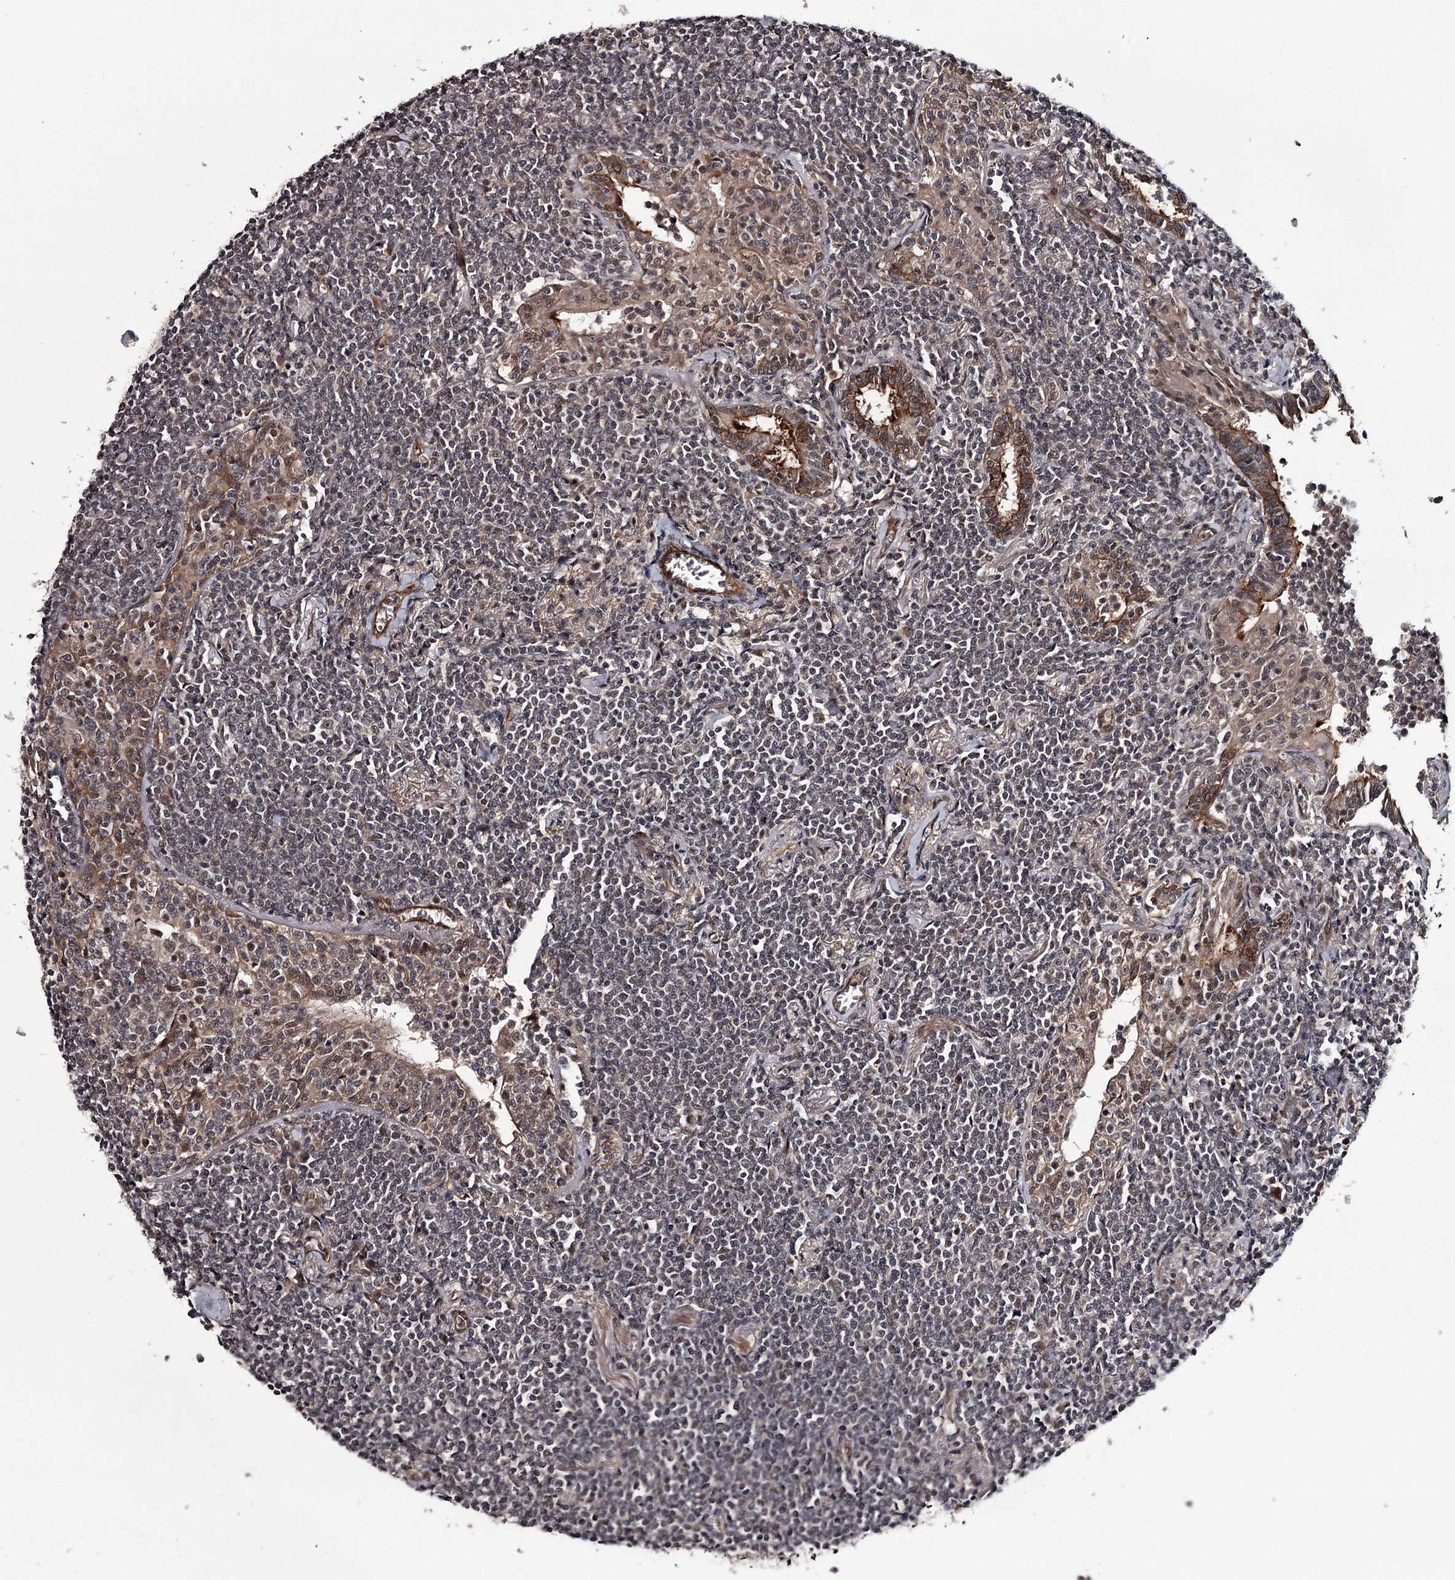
{"staining": {"intensity": "weak", "quantity": "25%-75%", "location": "nuclear"}, "tissue": "lymphoma", "cell_type": "Tumor cells", "image_type": "cancer", "snomed": [{"axis": "morphology", "description": "Malignant lymphoma, non-Hodgkin's type, Low grade"}, {"axis": "topography", "description": "Lung"}], "caption": "Protein analysis of malignant lymphoma, non-Hodgkin's type (low-grade) tissue reveals weak nuclear positivity in approximately 25%-75% of tumor cells.", "gene": "CDC42EP2", "patient": {"sex": "female", "age": 71}}